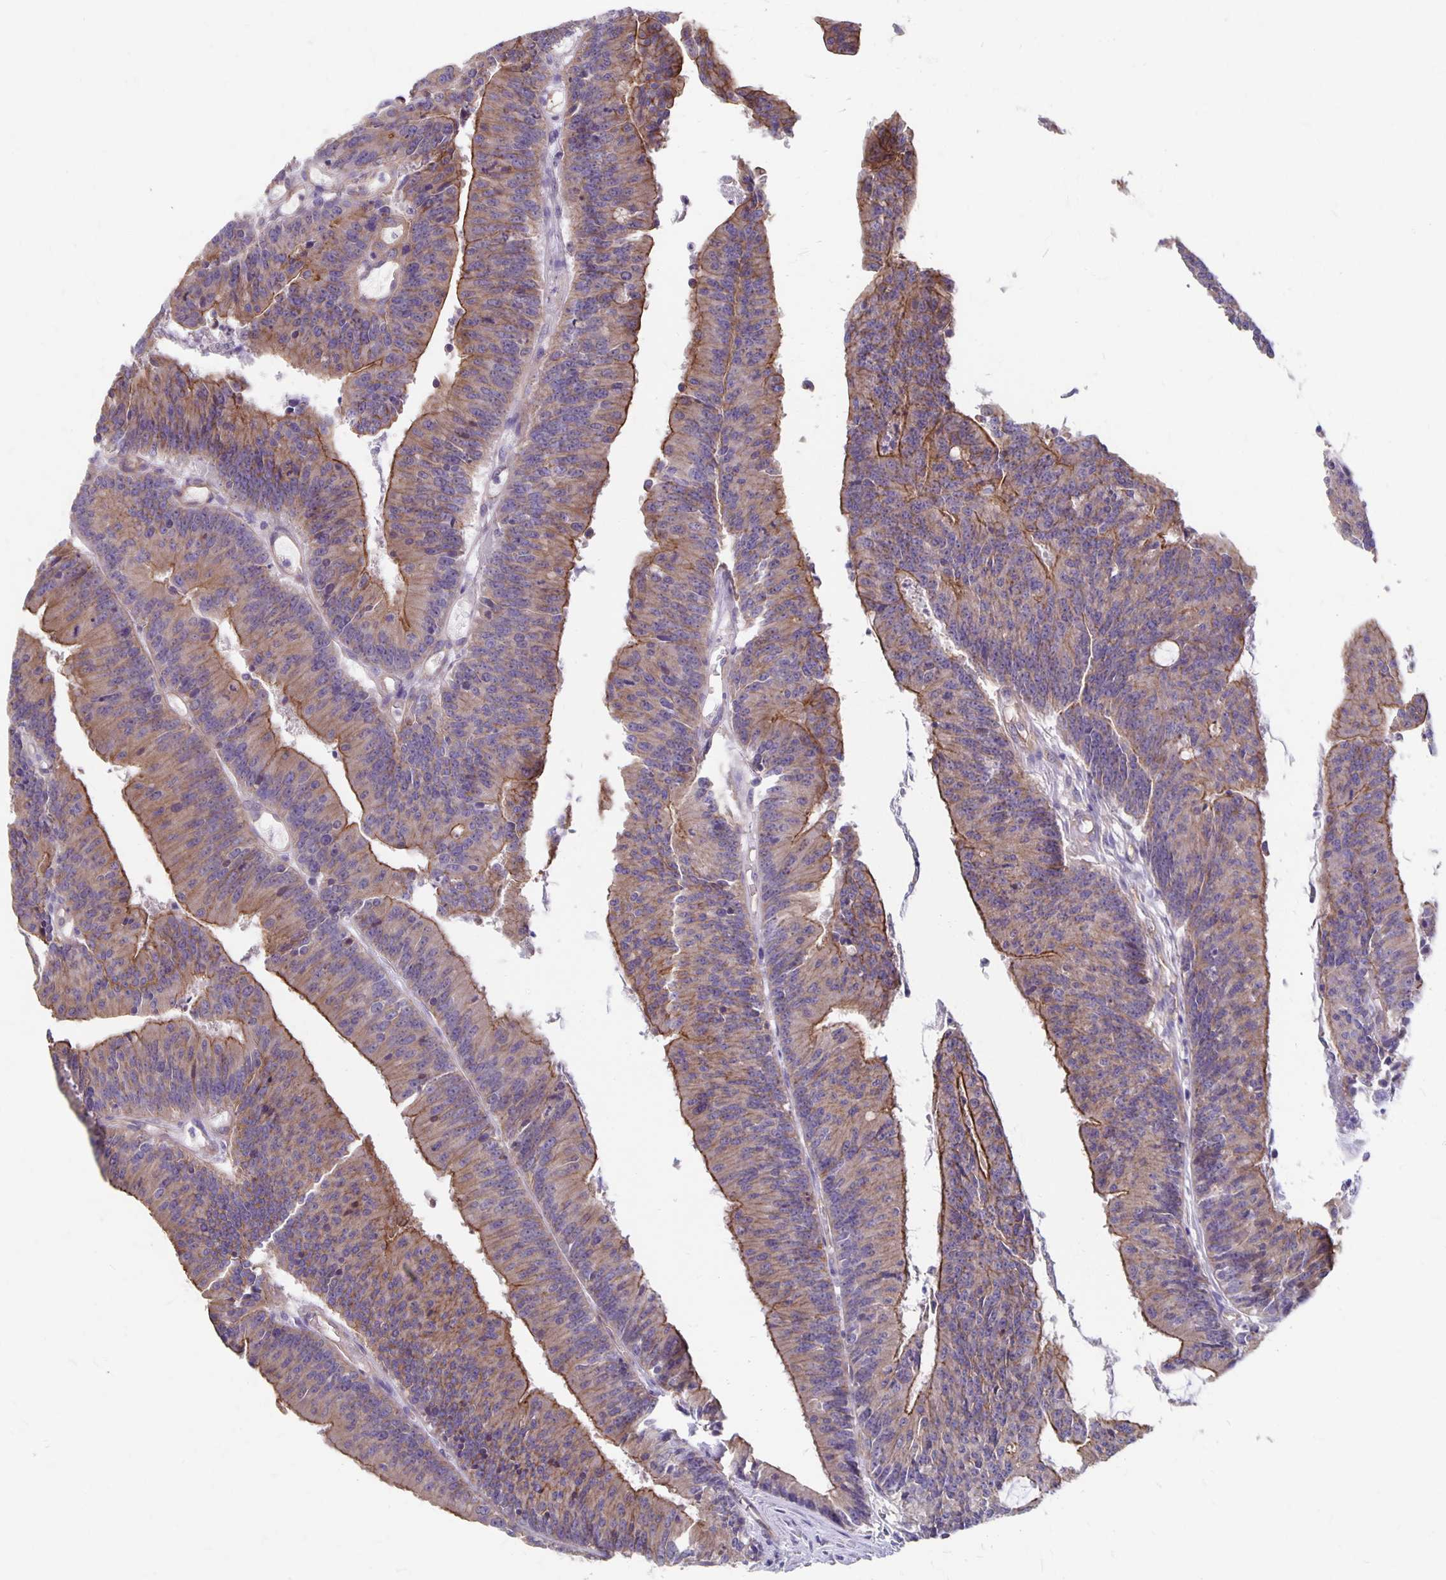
{"staining": {"intensity": "moderate", "quantity": "25%-75%", "location": "cytoplasmic/membranous"}, "tissue": "colorectal cancer", "cell_type": "Tumor cells", "image_type": "cancer", "snomed": [{"axis": "morphology", "description": "Adenocarcinoma, NOS"}, {"axis": "topography", "description": "Colon"}], "caption": "Tumor cells display moderate cytoplasmic/membranous positivity in about 25%-75% of cells in adenocarcinoma (colorectal).", "gene": "PPP1R3E", "patient": {"sex": "female", "age": 78}}